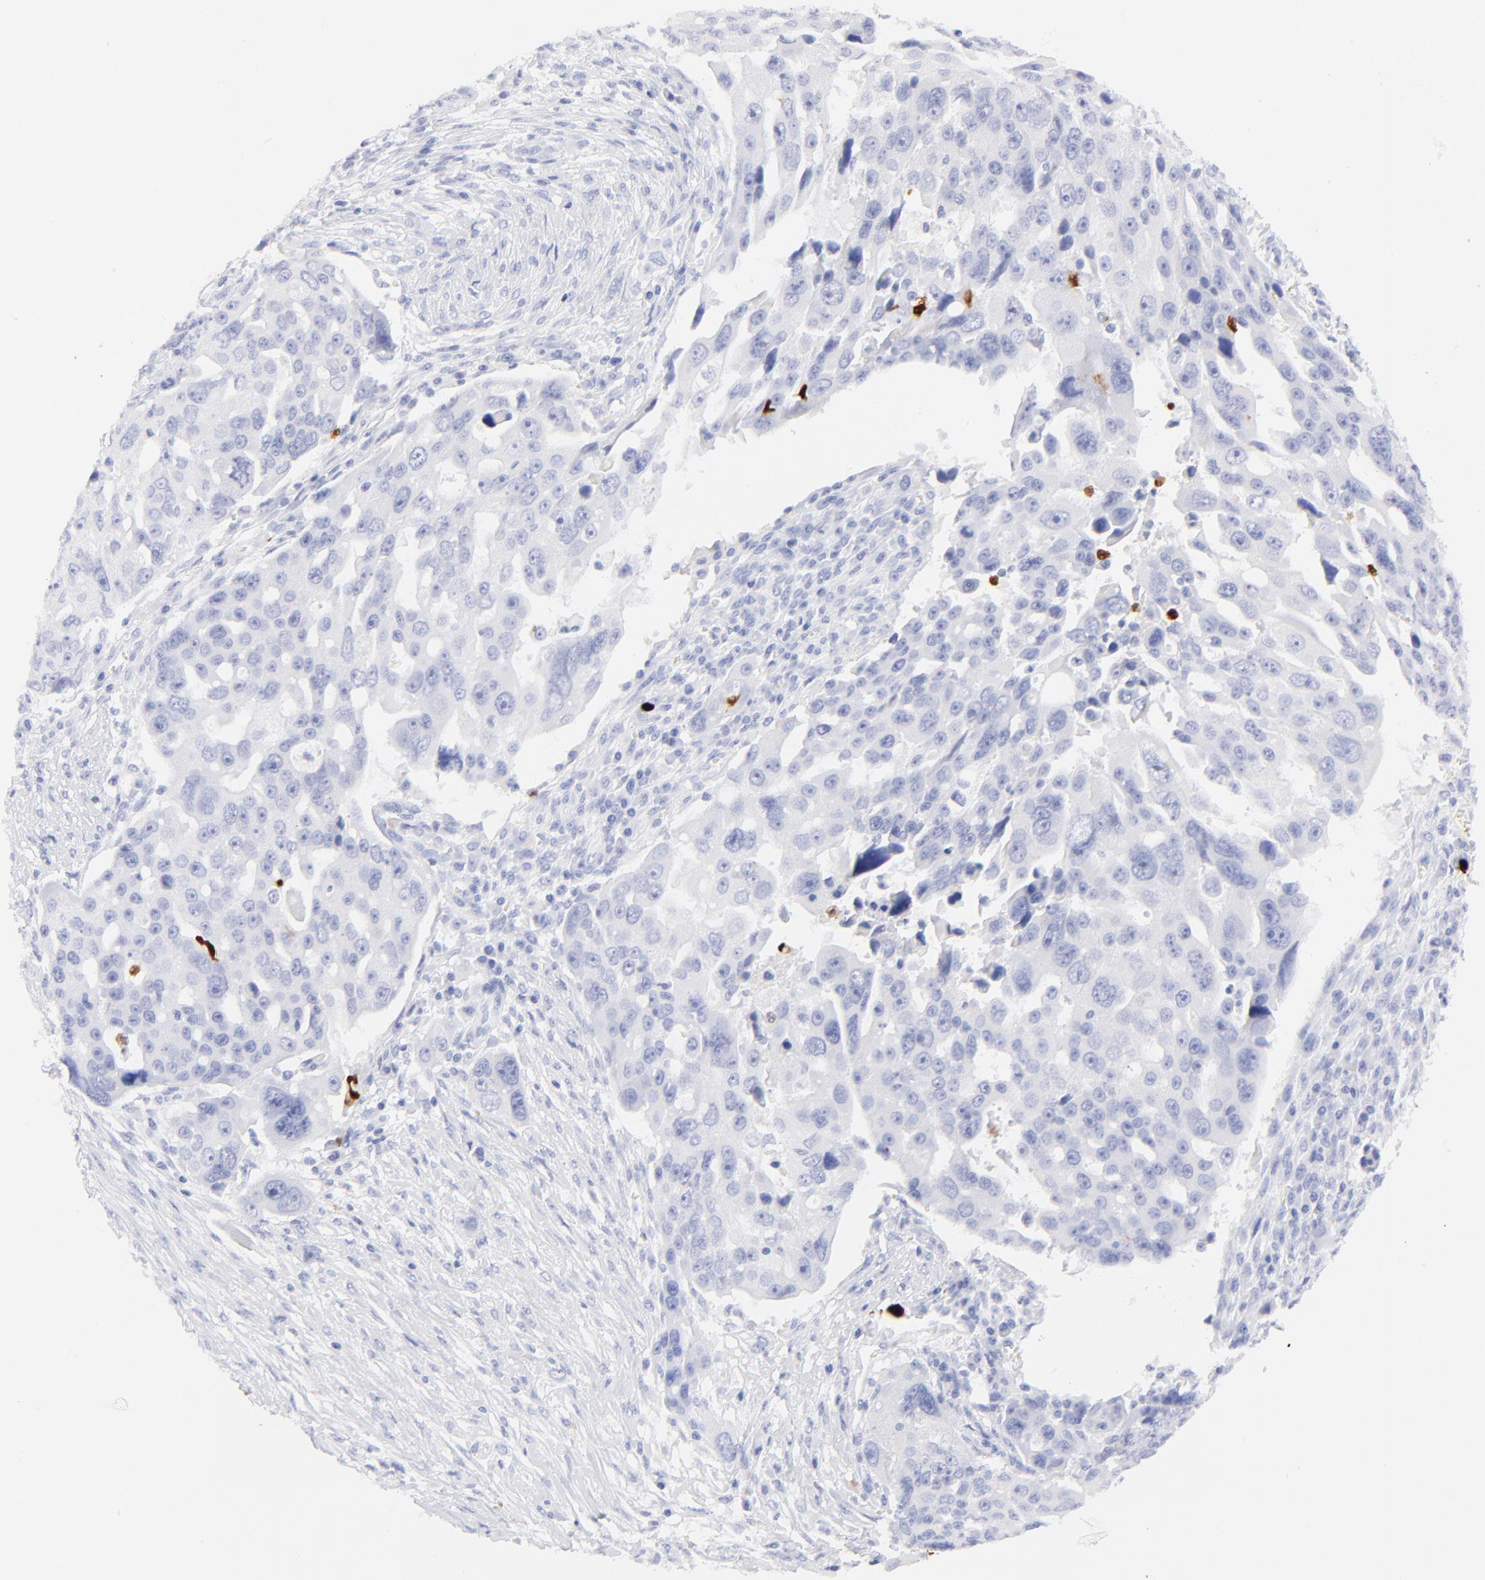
{"staining": {"intensity": "negative", "quantity": "none", "location": "none"}, "tissue": "ovarian cancer", "cell_type": "Tumor cells", "image_type": "cancer", "snomed": [{"axis": "morphology", "description": "Carcinoma, endometroid"}, {"axis": "topography", "description": "Ovary"}], "caption": "Immunohistochemical staining of endometroid carcinoma (ovarian) demonstrates no significant positivity in tumor cells. (Brightfield microscopy of DAB immunohistochemistry at high magnification).", "gene": "S100A12", "patient": {"sex": "female", "age": 75}}